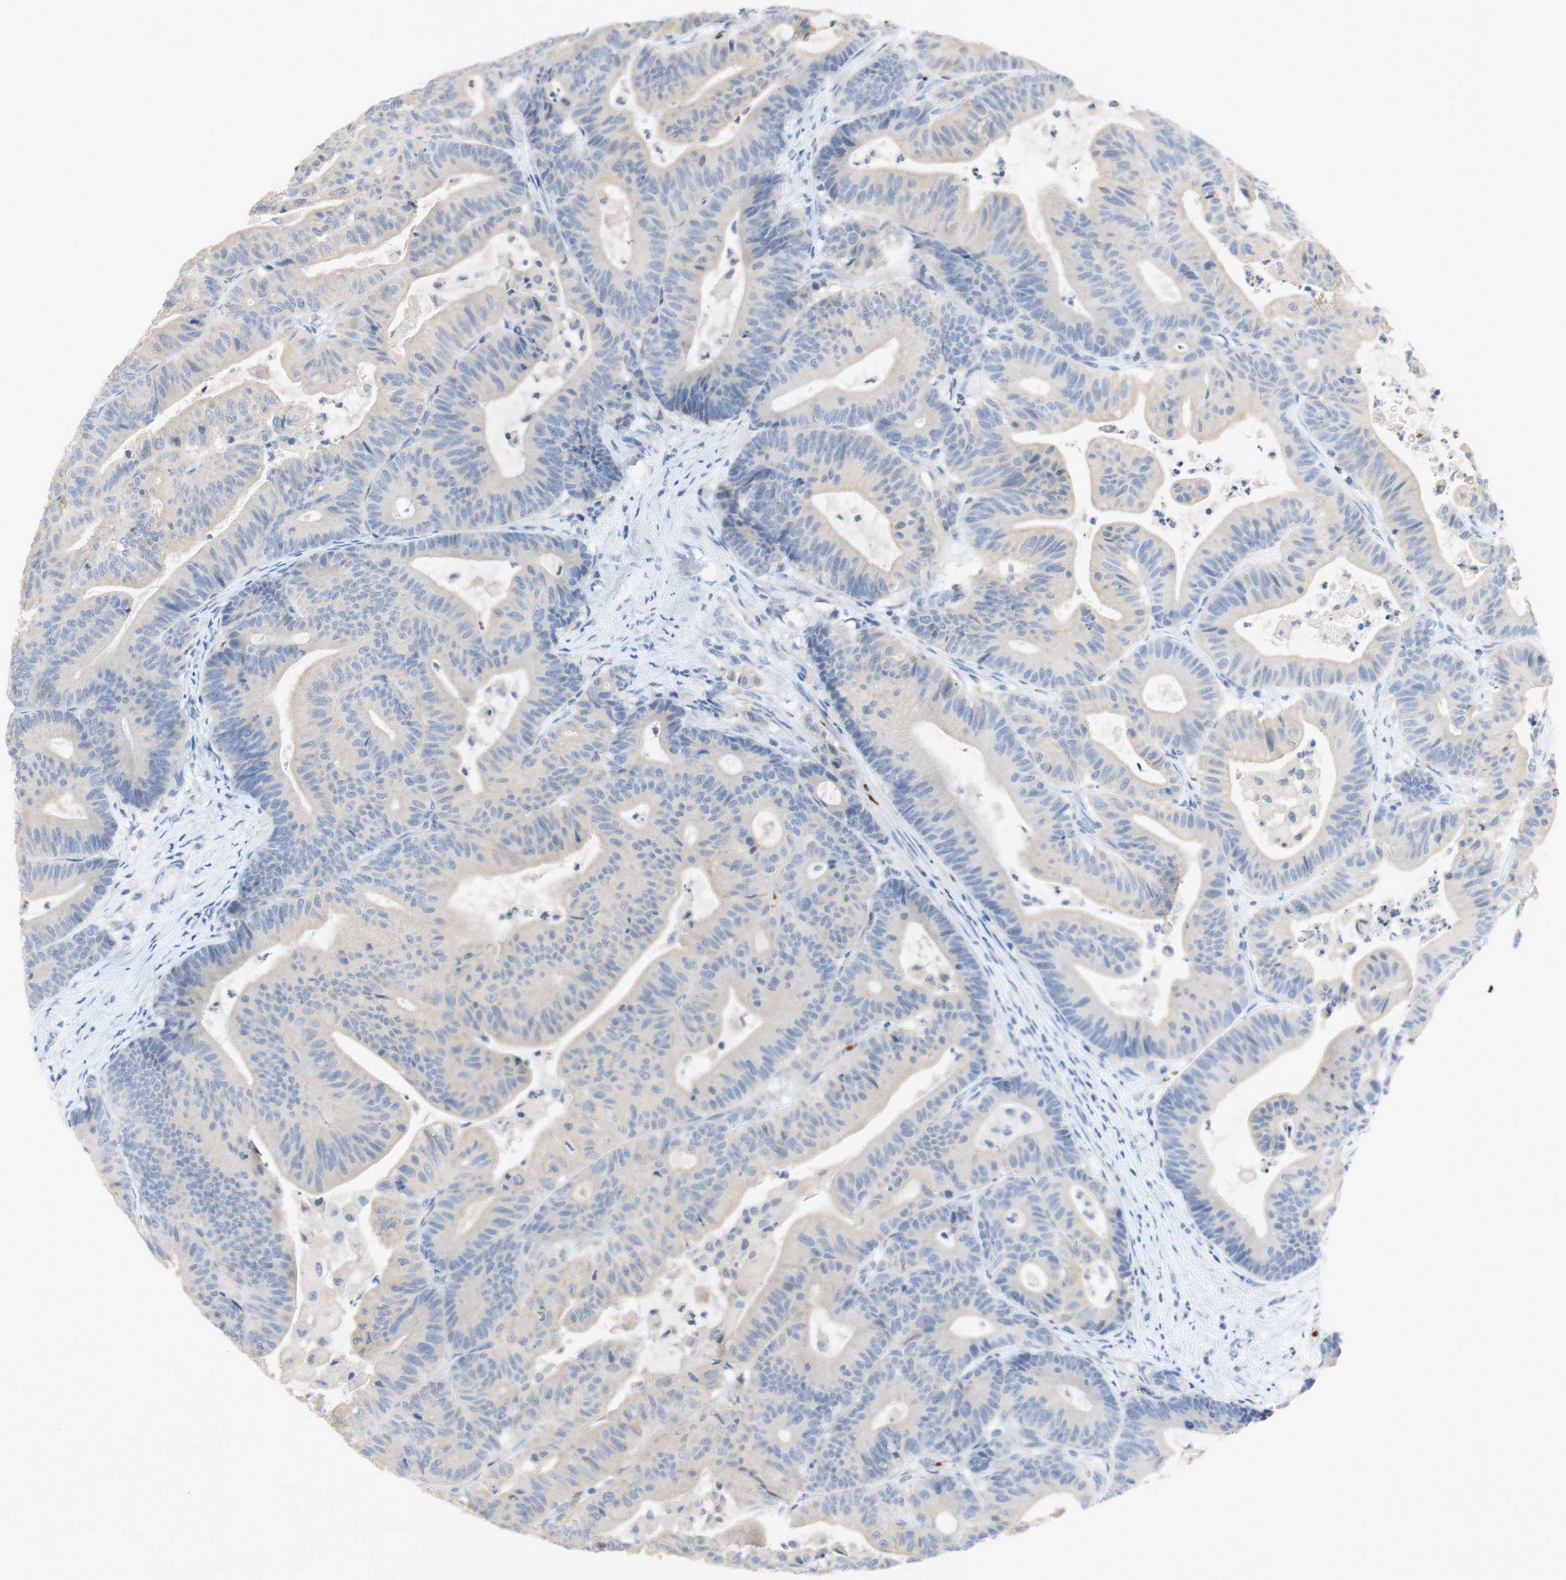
{"staining": {"intensity": "negative", "quantity": "none", "location": "none"}, "tissue": "colorectal cancer", "cell_type": "Tumor cells", "image_type": "cancer", "snomed": [{"axis": "morphology", "description": "Adenocarcinoma, NOS"}, {"axis": "topography", "description": "Colon"}], "caption": "Colorectal cancer was stained to show a protein in brown. There is no significant expression in tumor cells.", "gene": "EPO", "patient": {"sex": "female", "age": 84}}